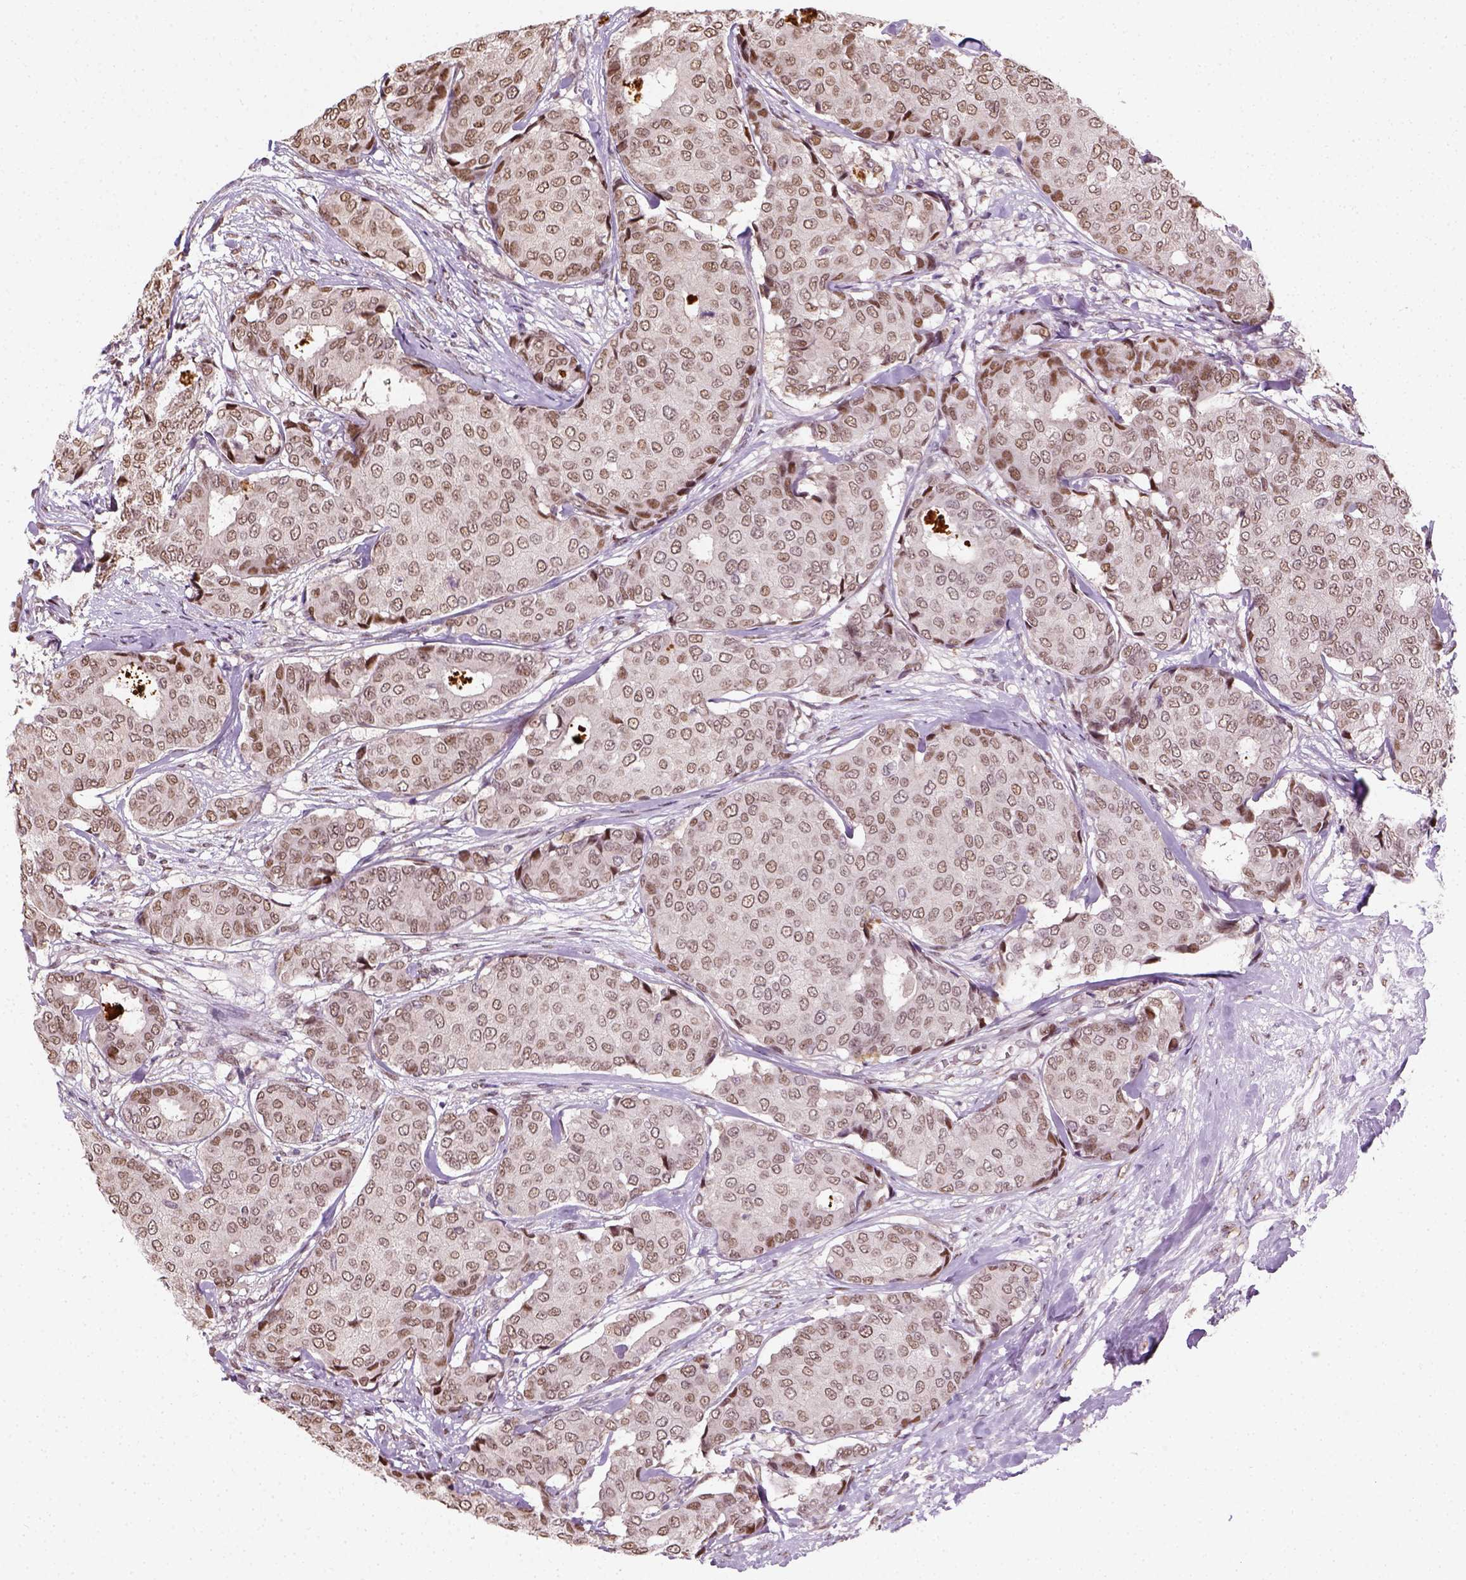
{"staining": {"intensity": "weak", "quantity": ">75%", "location": "nuclear"}, "tissue": "breast cancer", "cell_type": "Tumor cells", "image_type": "cancer", "snomed": [{"axis": "morphology", "description": "Duct carcinoma"}, {"axis": "topography", "description": "Breast"}], "caption": "Weak nuclear protein expression is seen in about >75% of tumor cells in invasive ductal carcinoma (breast).", "gene": "C1orf112", "patient": {"sex": "female", "age": 75}}